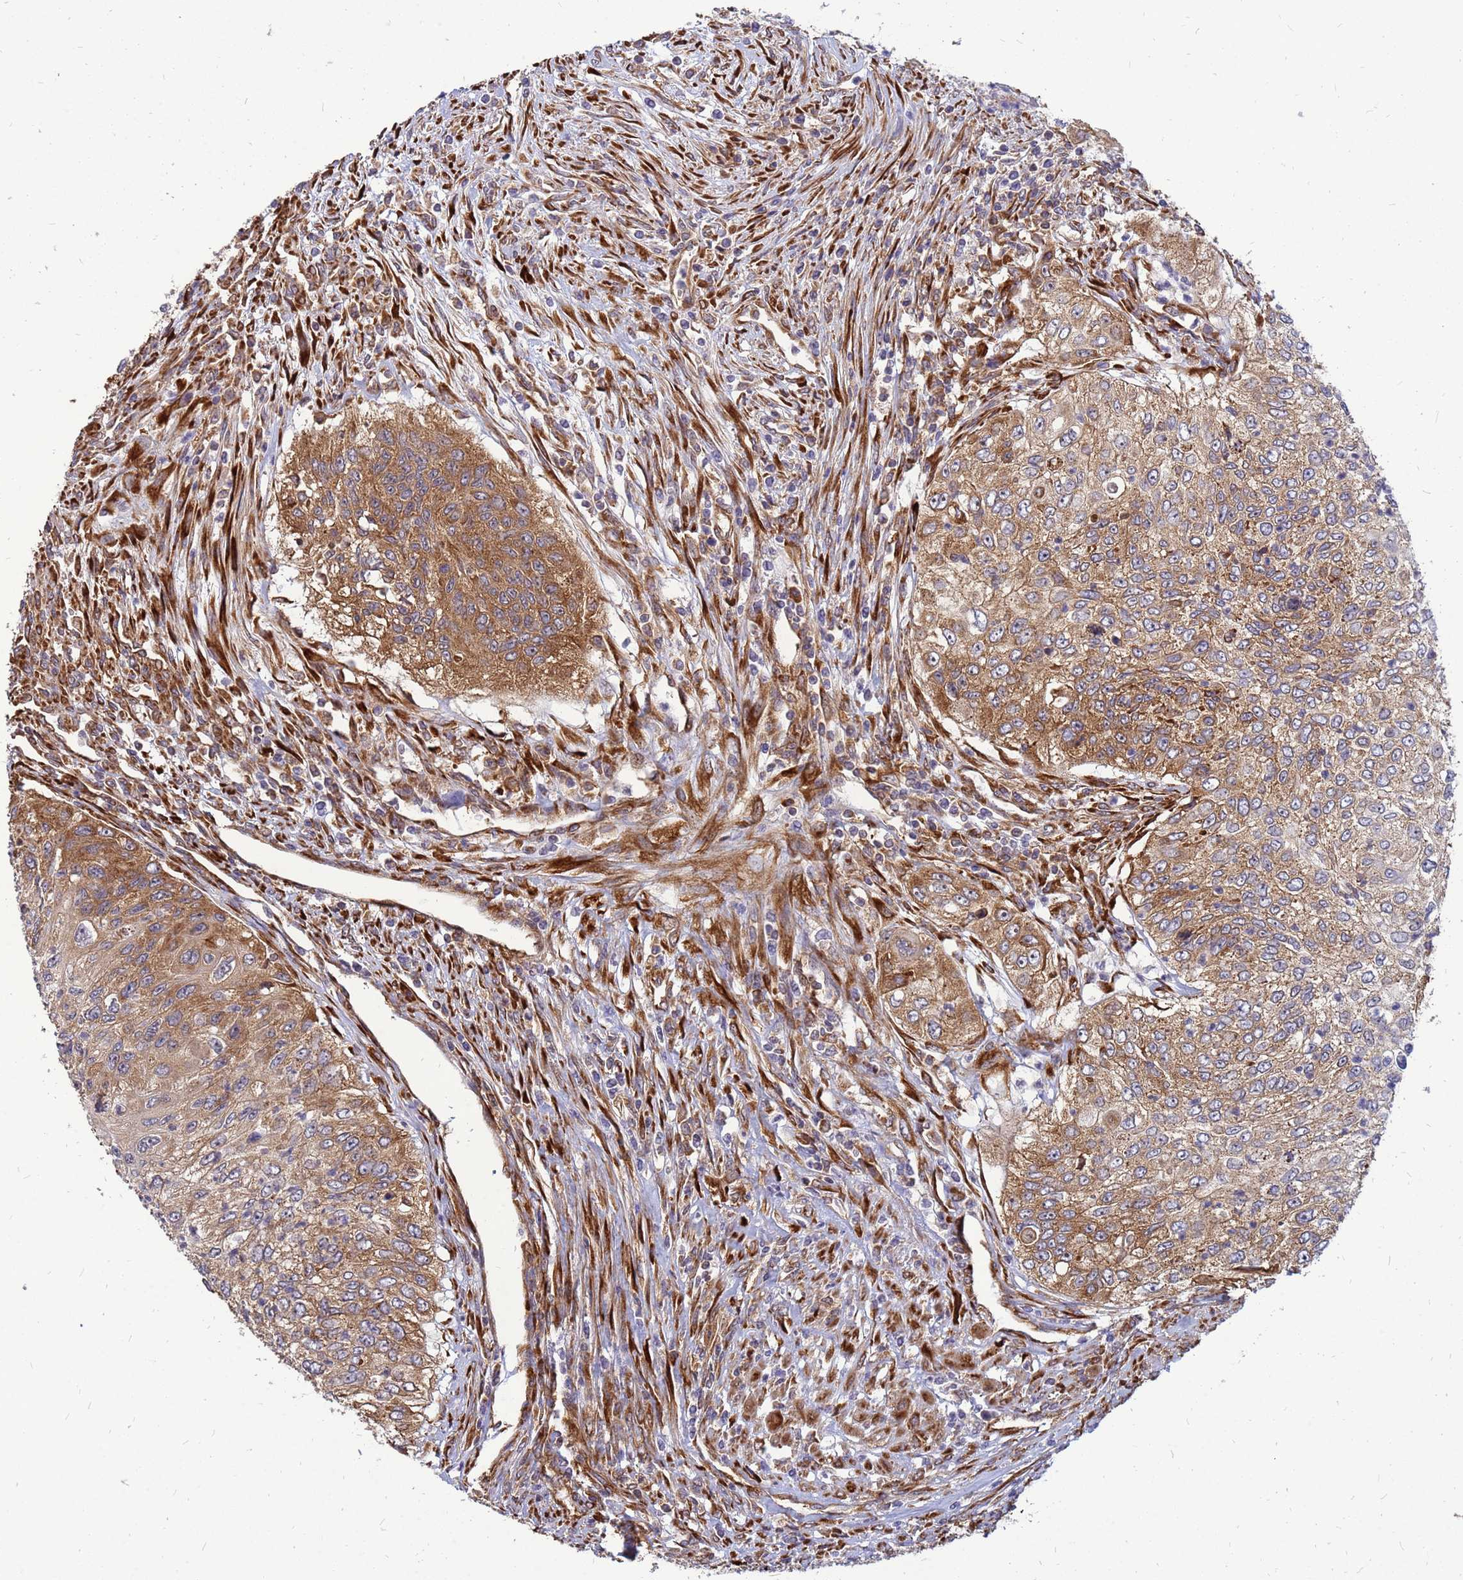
{"staining": {"intensity": "moderate", "quantity": ">75%", "location": "cytoplasmic/membranous"}, "tissue": "urothelial cancer", "cell_type": "Tumor cells", "image_type": "cancer", "snomed": [{"axis": "morphology", "description": "Urothelial carcinoma, High grade"}, {"axis": "topography", "description": "Urinary bladder"}], "caption": "Immunohistochemistry (IHC) (DAB) staining of urothelial cancer exhibits moderate cytoplasmic/membranous protein expression in approximately >75% of tumor cells.", "gene": "RPL8", "patient": {"sex": "female", "age": 60}}